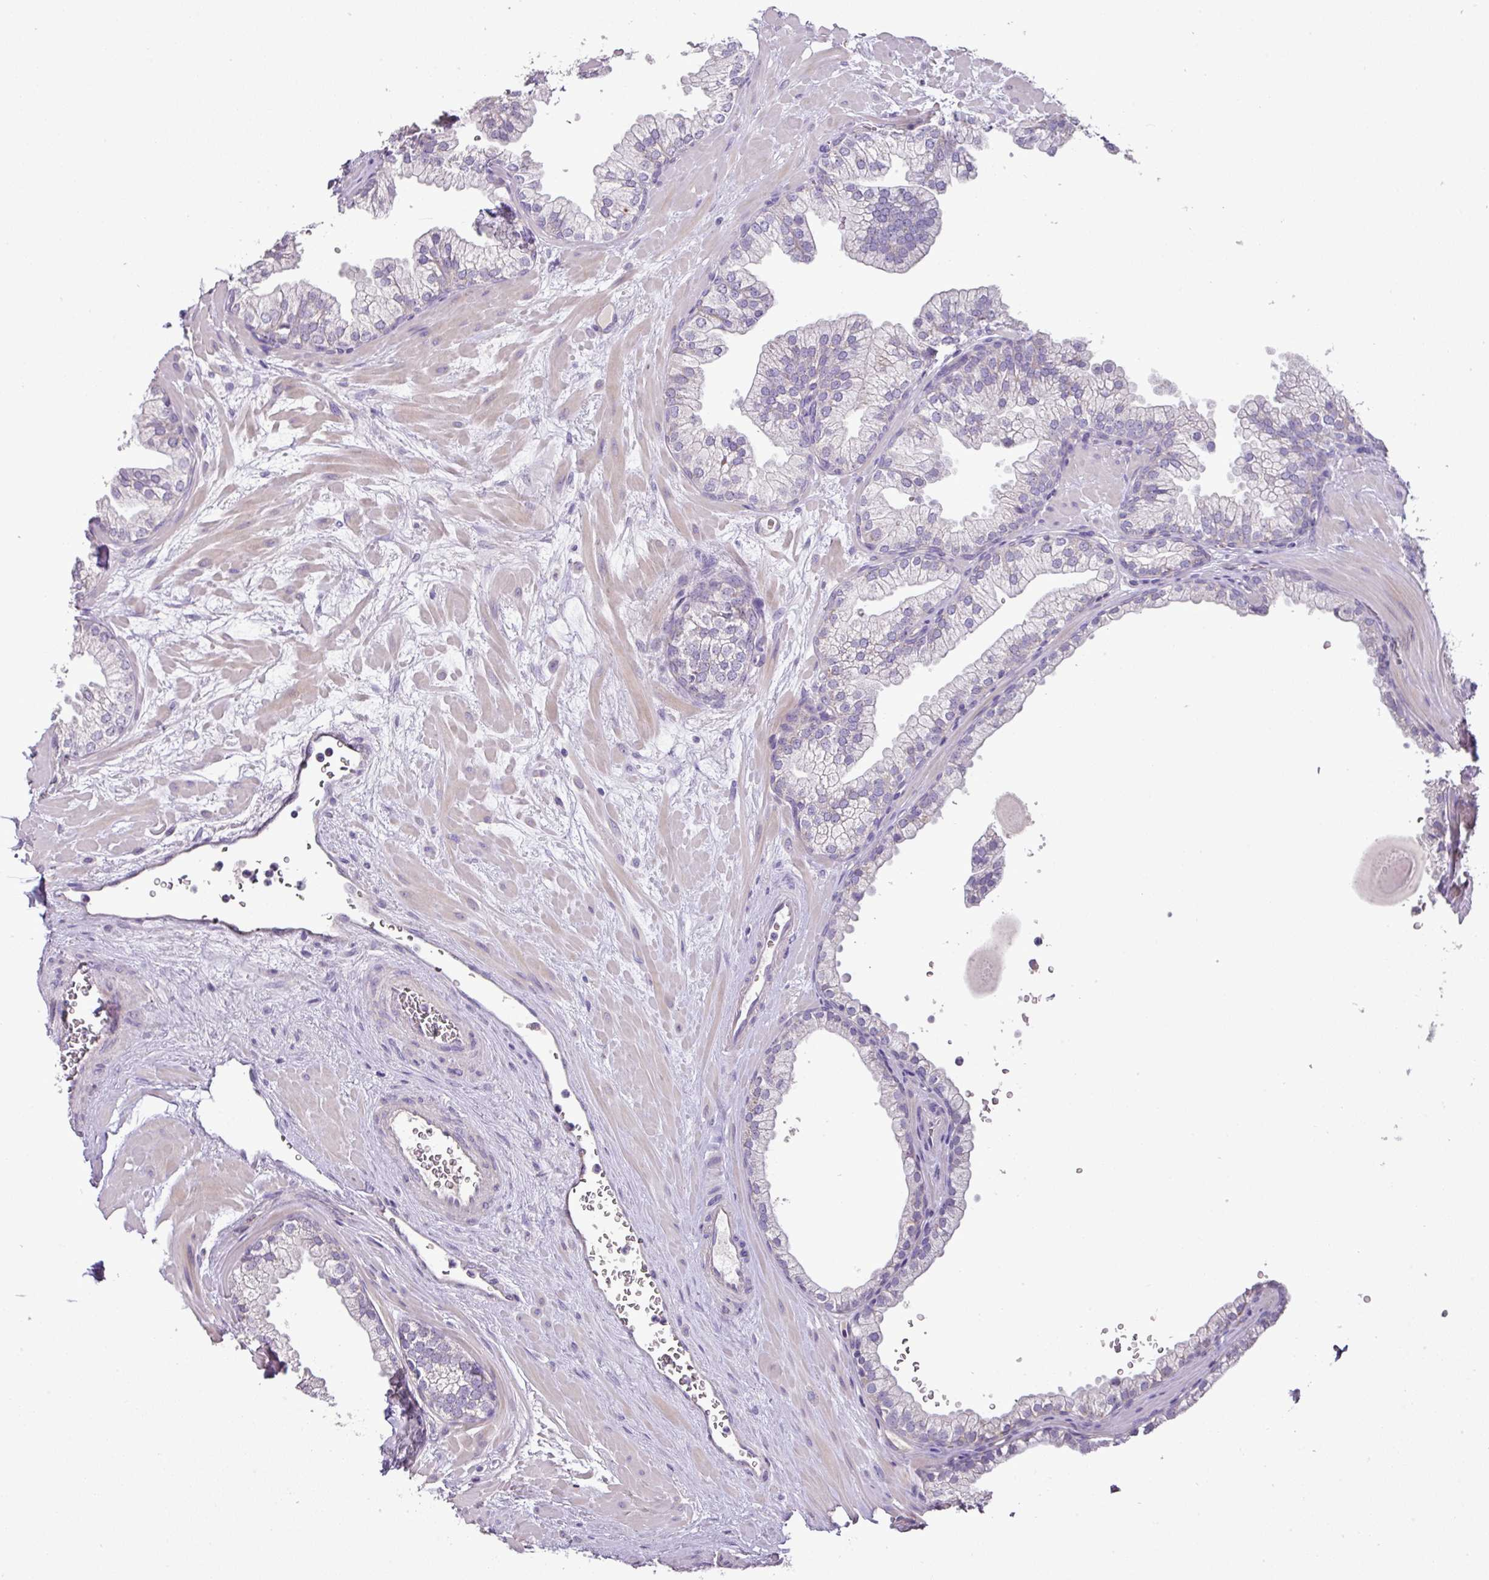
{"staining": {"intensity": "negative", "quantity": "none", "location": "none"}, "tissue": "prostate", "cell_type": "Glandular cells", "image_type": "normal", "snomed": [{"axis": "morphology", "description": "Normal tissue, NOS"}, {"axis": "topography", "description": "Prostate"}, {"axis": "topography", "description": "Peripheral nerve tissue"}], "caption": "High magnification brightfield microscopy of normal prostate stained with DAB (brown) and counterstained with hematoxylin (blue): glandular cells show no significant positivity.", "gene": "BRINP2", "patient": {"sex": "male", "age": 61}}